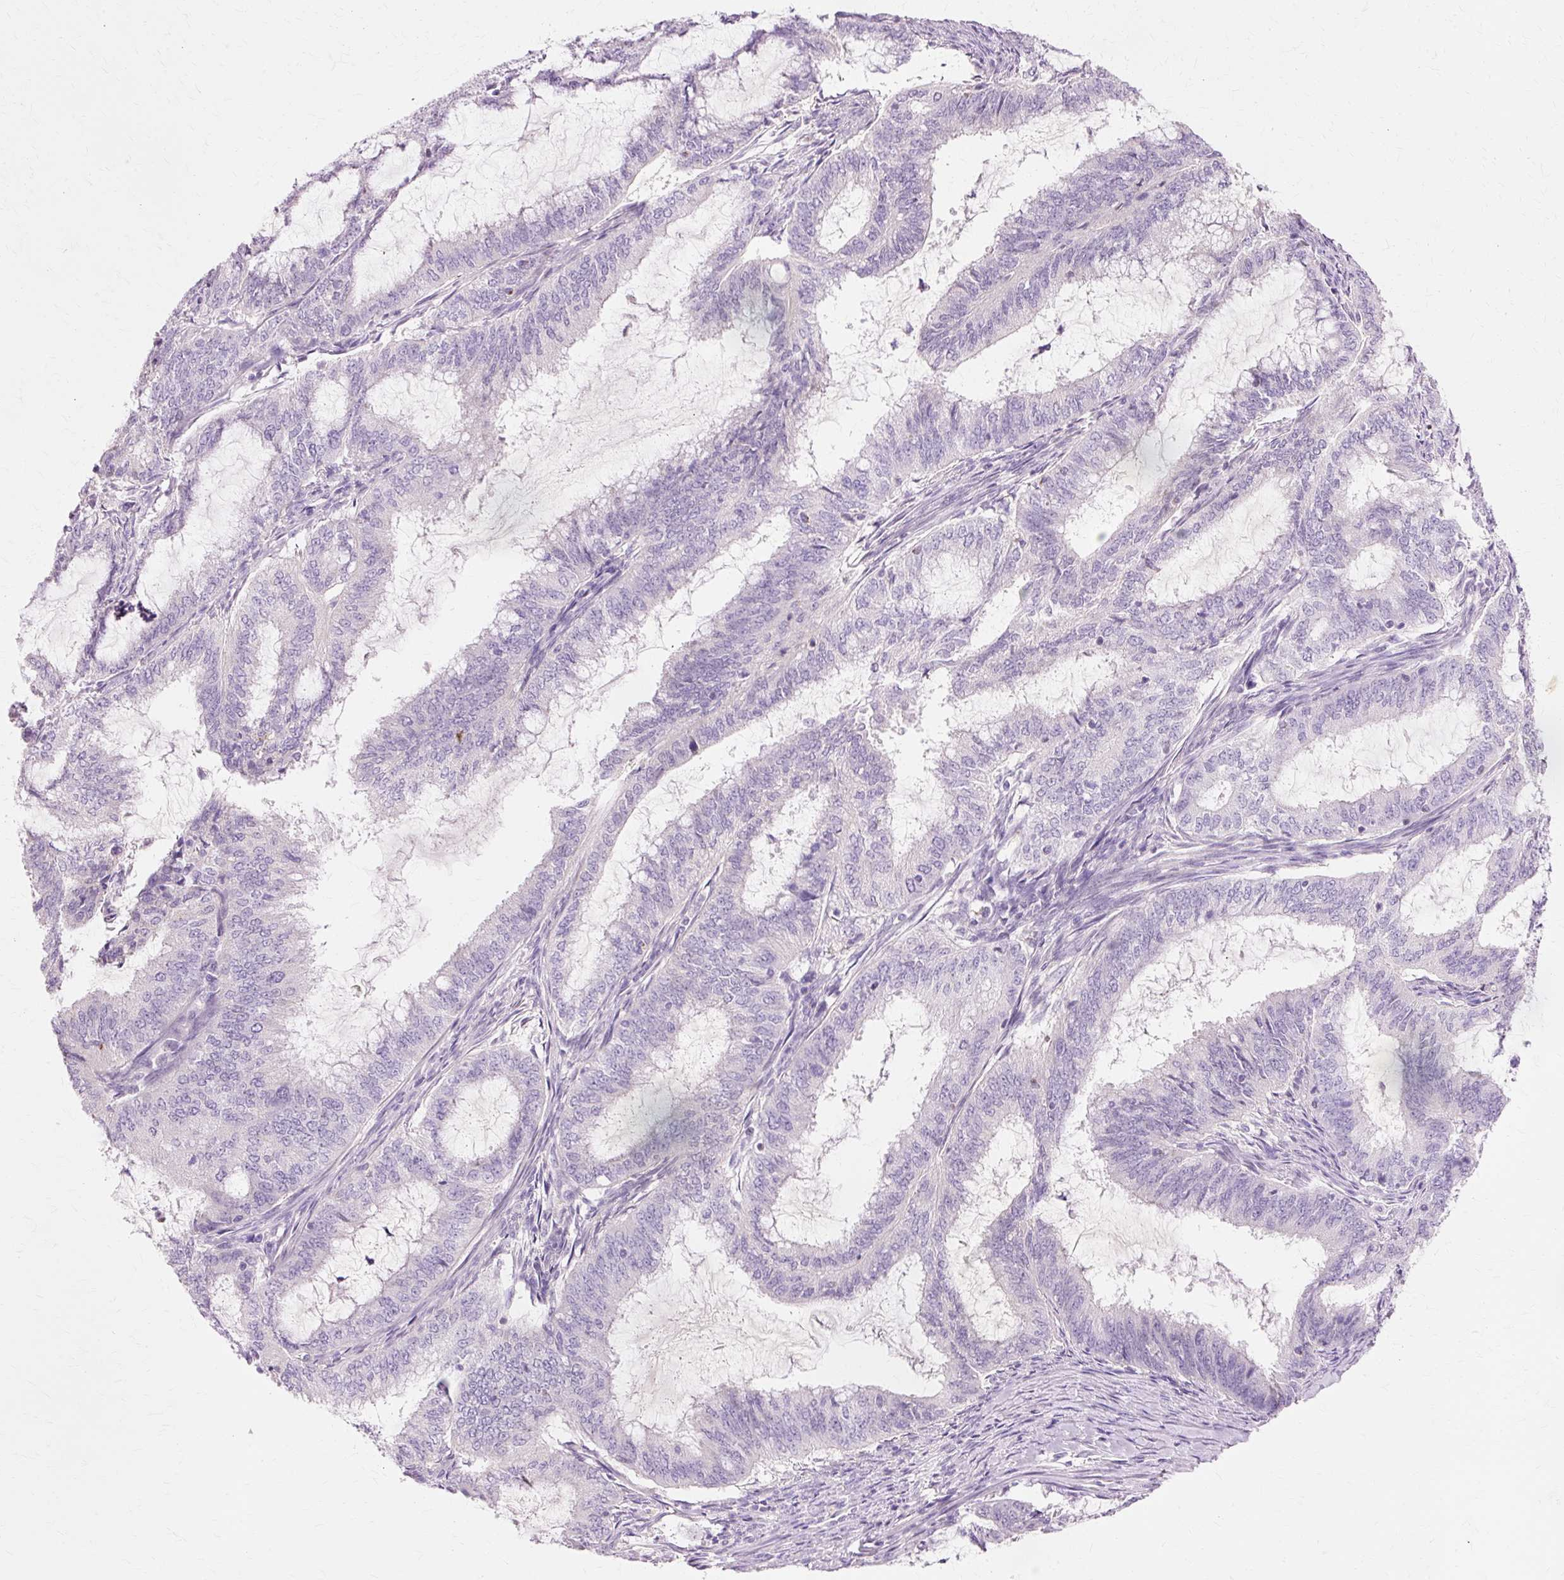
{"staining": {"intensity": "negative", "quantity": "none", "location": "none"}, "tissue": "endometrial cancer", "cell_type": "Tumor cells", "image_type": "cancer", "snomed": [{"axis": "morphology", "description": "Adenocarcinoma, NOS"}, {"axis": "topography", "description": "Endometrium"}], "caption": "Endometrial cancer stained for a protein using immunohistochemistry exhibits no expression tumor cells.", "gene": "VN1R2", "patient": {"sex": "female", "age": 51}}